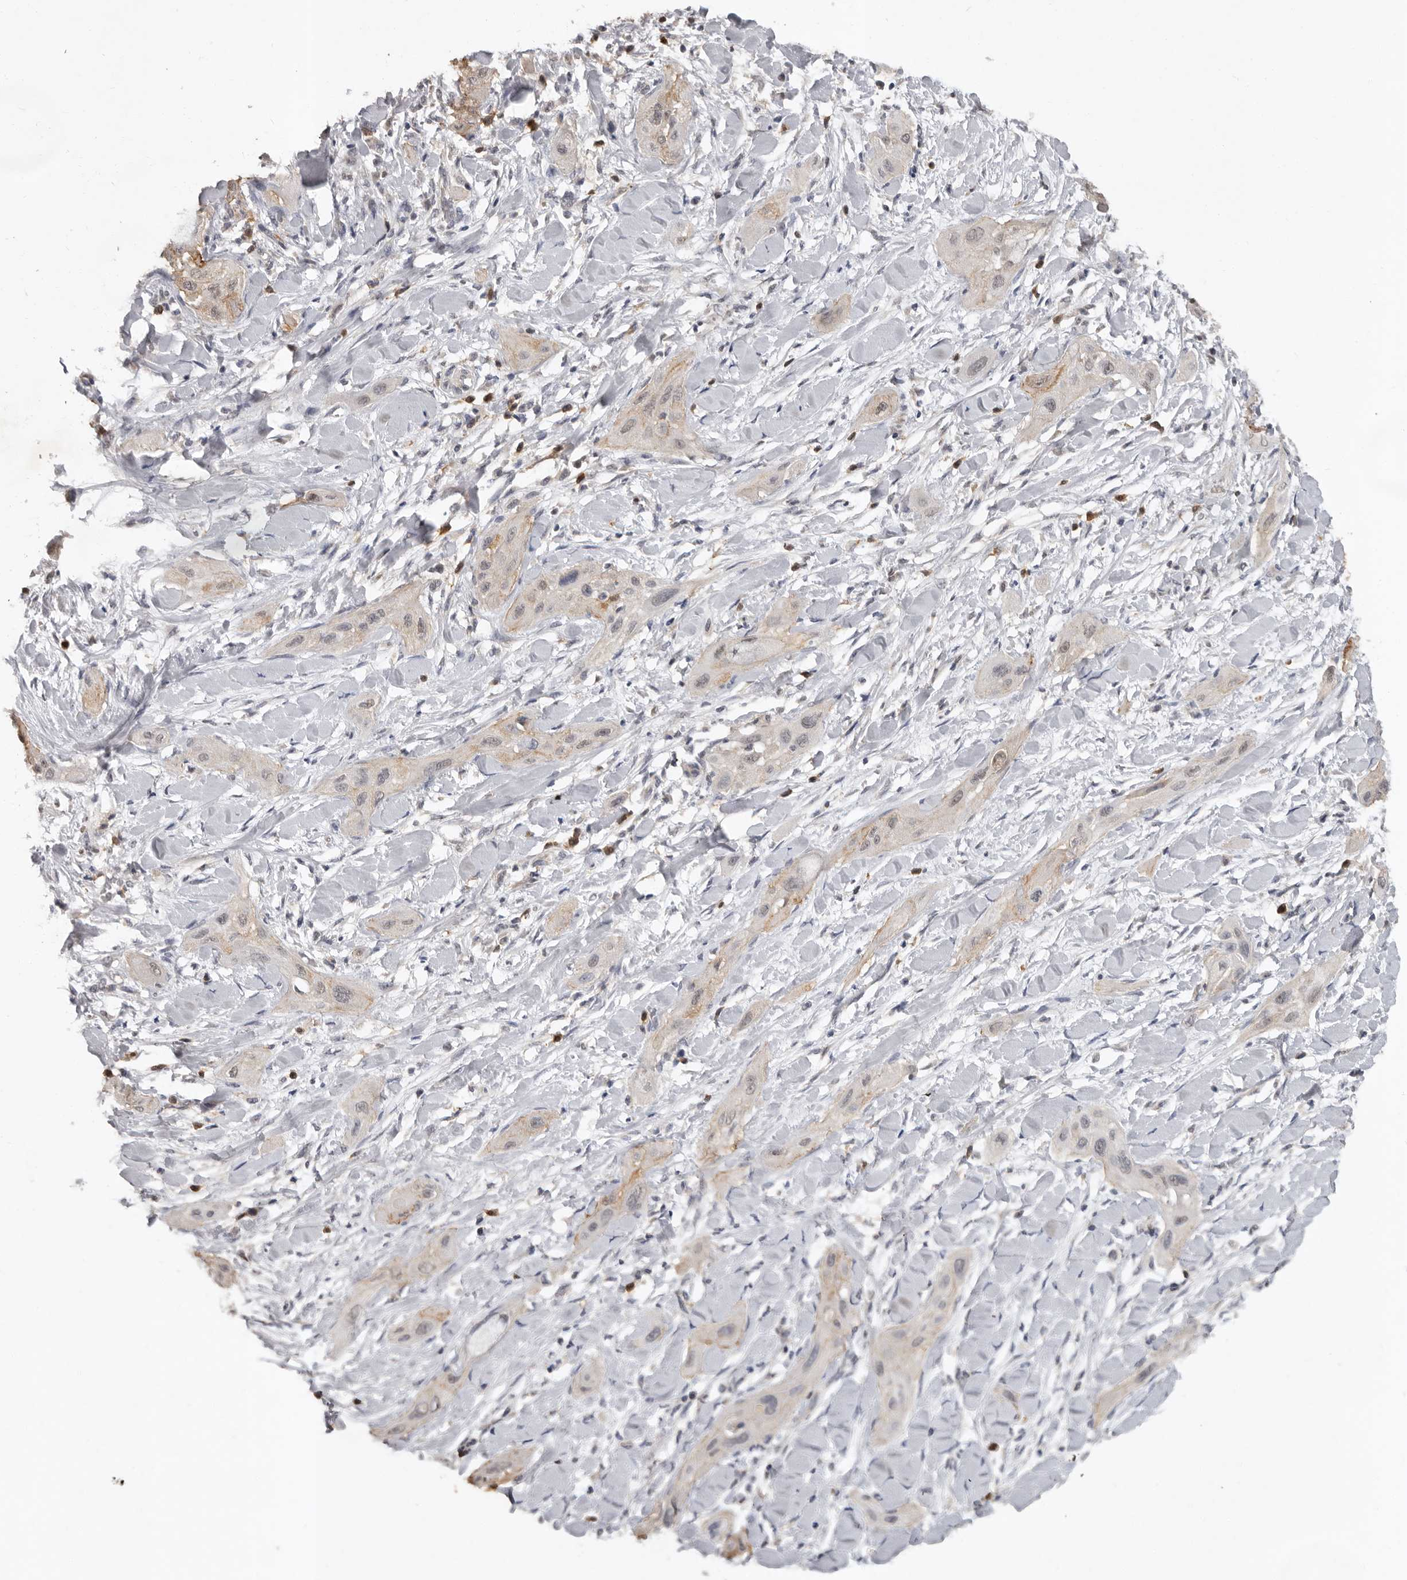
{"staining": {"intensity": "weak", "quantity": "25%-75%", "location": "cytoplasmic/membranous"}, "tissue": "lung cancer", "cell_type": "Tumor cells", "image_type": "cancer", "snomed": [{"axis": "morphology", "description": "Squamous cell carcinoma, NOS"}, {"axis": "topography", "description": "Lung"}], "caption": "Protein expression analysis of human lung squamous cell carcinoma reveals weak cytoplasmic/membranous staining in approximately 25%-75% of tumor cells.", "gene": "MTF1", "patient": {"sex": "female", "age": 47}}